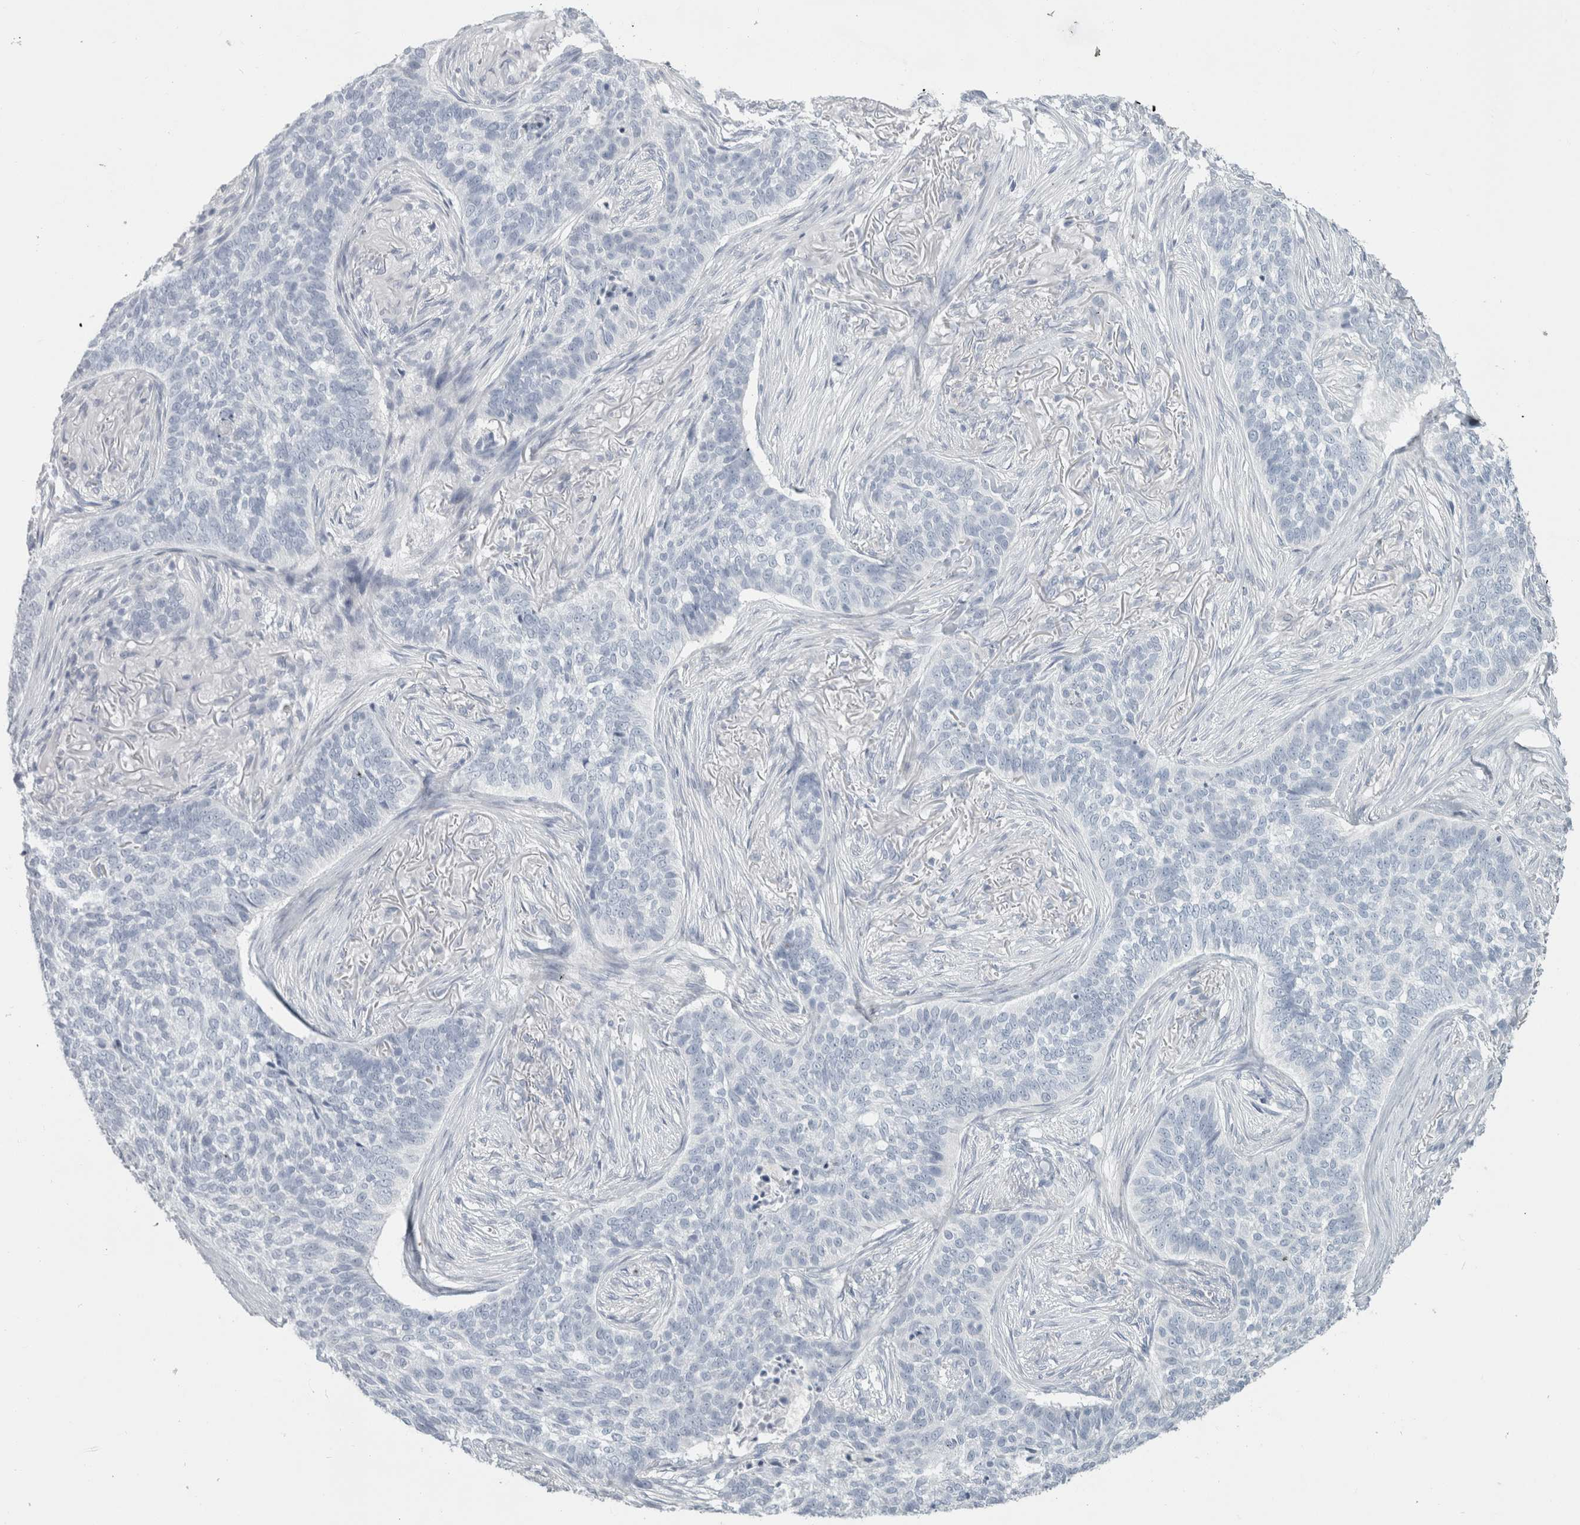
{"staining": {"intensity": "negative", "quantity": "none", "location": "none"}, "tissue": "skin cancer", "cell_type": "Tumor cells", "image_type": "cancer", "snomed": [{"axis": "morphology", "description": "Basal cell carcinoma"}, {"axis": "topography", "description": "Skin"}], "caption": "This is a micrograph of immunohistochemistry (IHC) staining of basal cell carcinoma (skin), which shows no positivity in tumor cells.", "gene": "SLC6A1", "patient": {"sex": "male", "age": 85}}